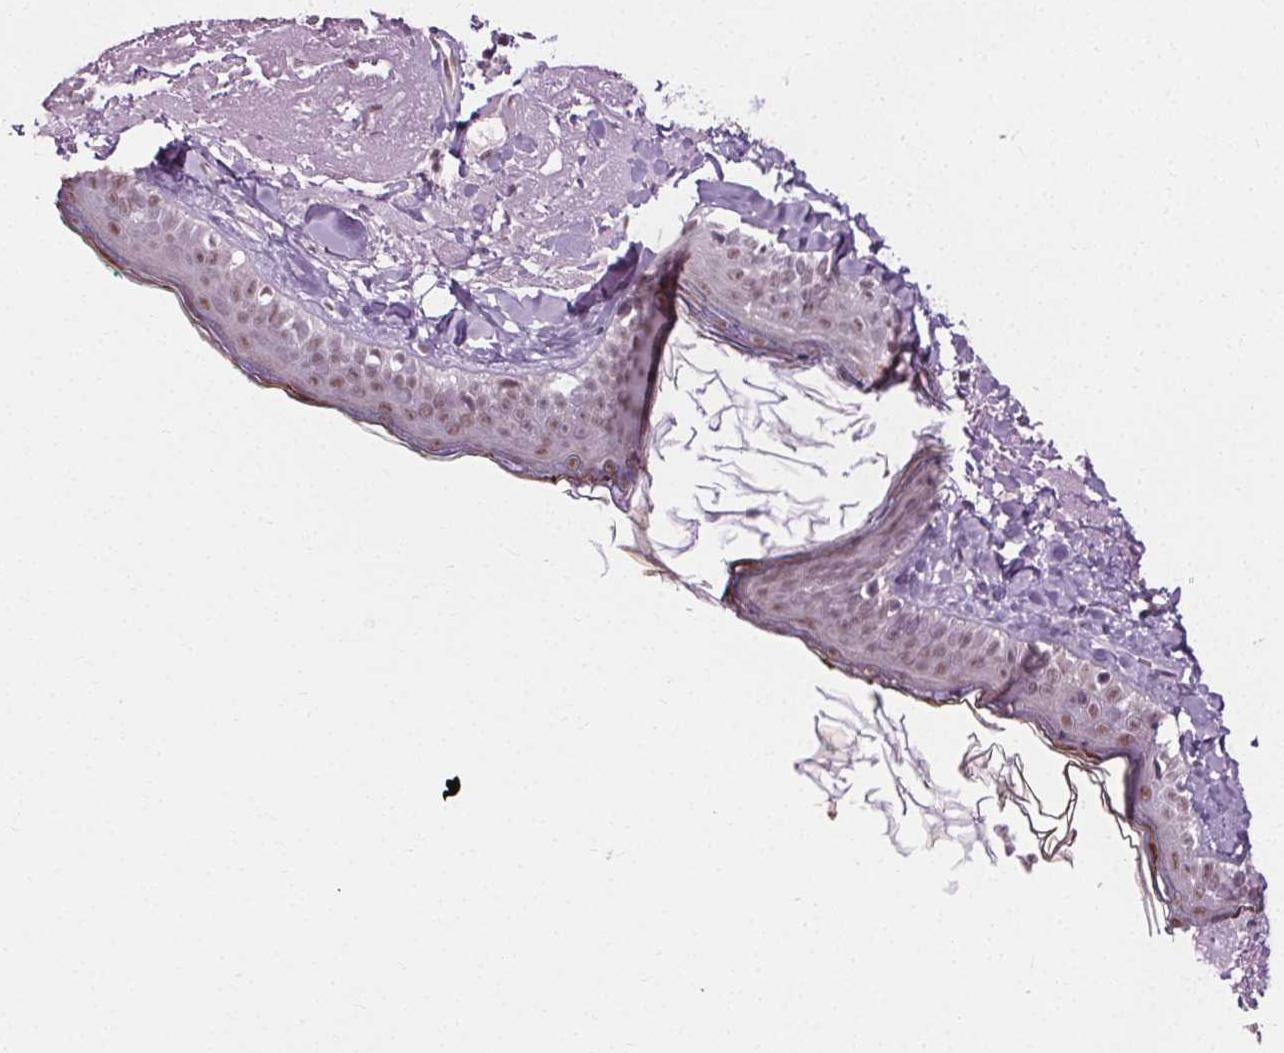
{"staining": {"intensity": "negative", "quantity": "none", "location": "none"}, "tissue": "skin", "cell_type": "Fibroblasts", "image_type": "normal", "snomed": [{"axis": "morphology", "description": "Normal tissue, NOS"}, {"axis": "topography", "description": "Skin"}], "caption": "Immunohistochemistry photomicrograph of unremarkable skin: human skin stained with DAB reveals no significant protein expression in fibroblasts. (DAB IHC visualized using brightfield microscopy, high magnification).", "gene": "CEBPA", "patient": {"sex": "male", "age": 73}}